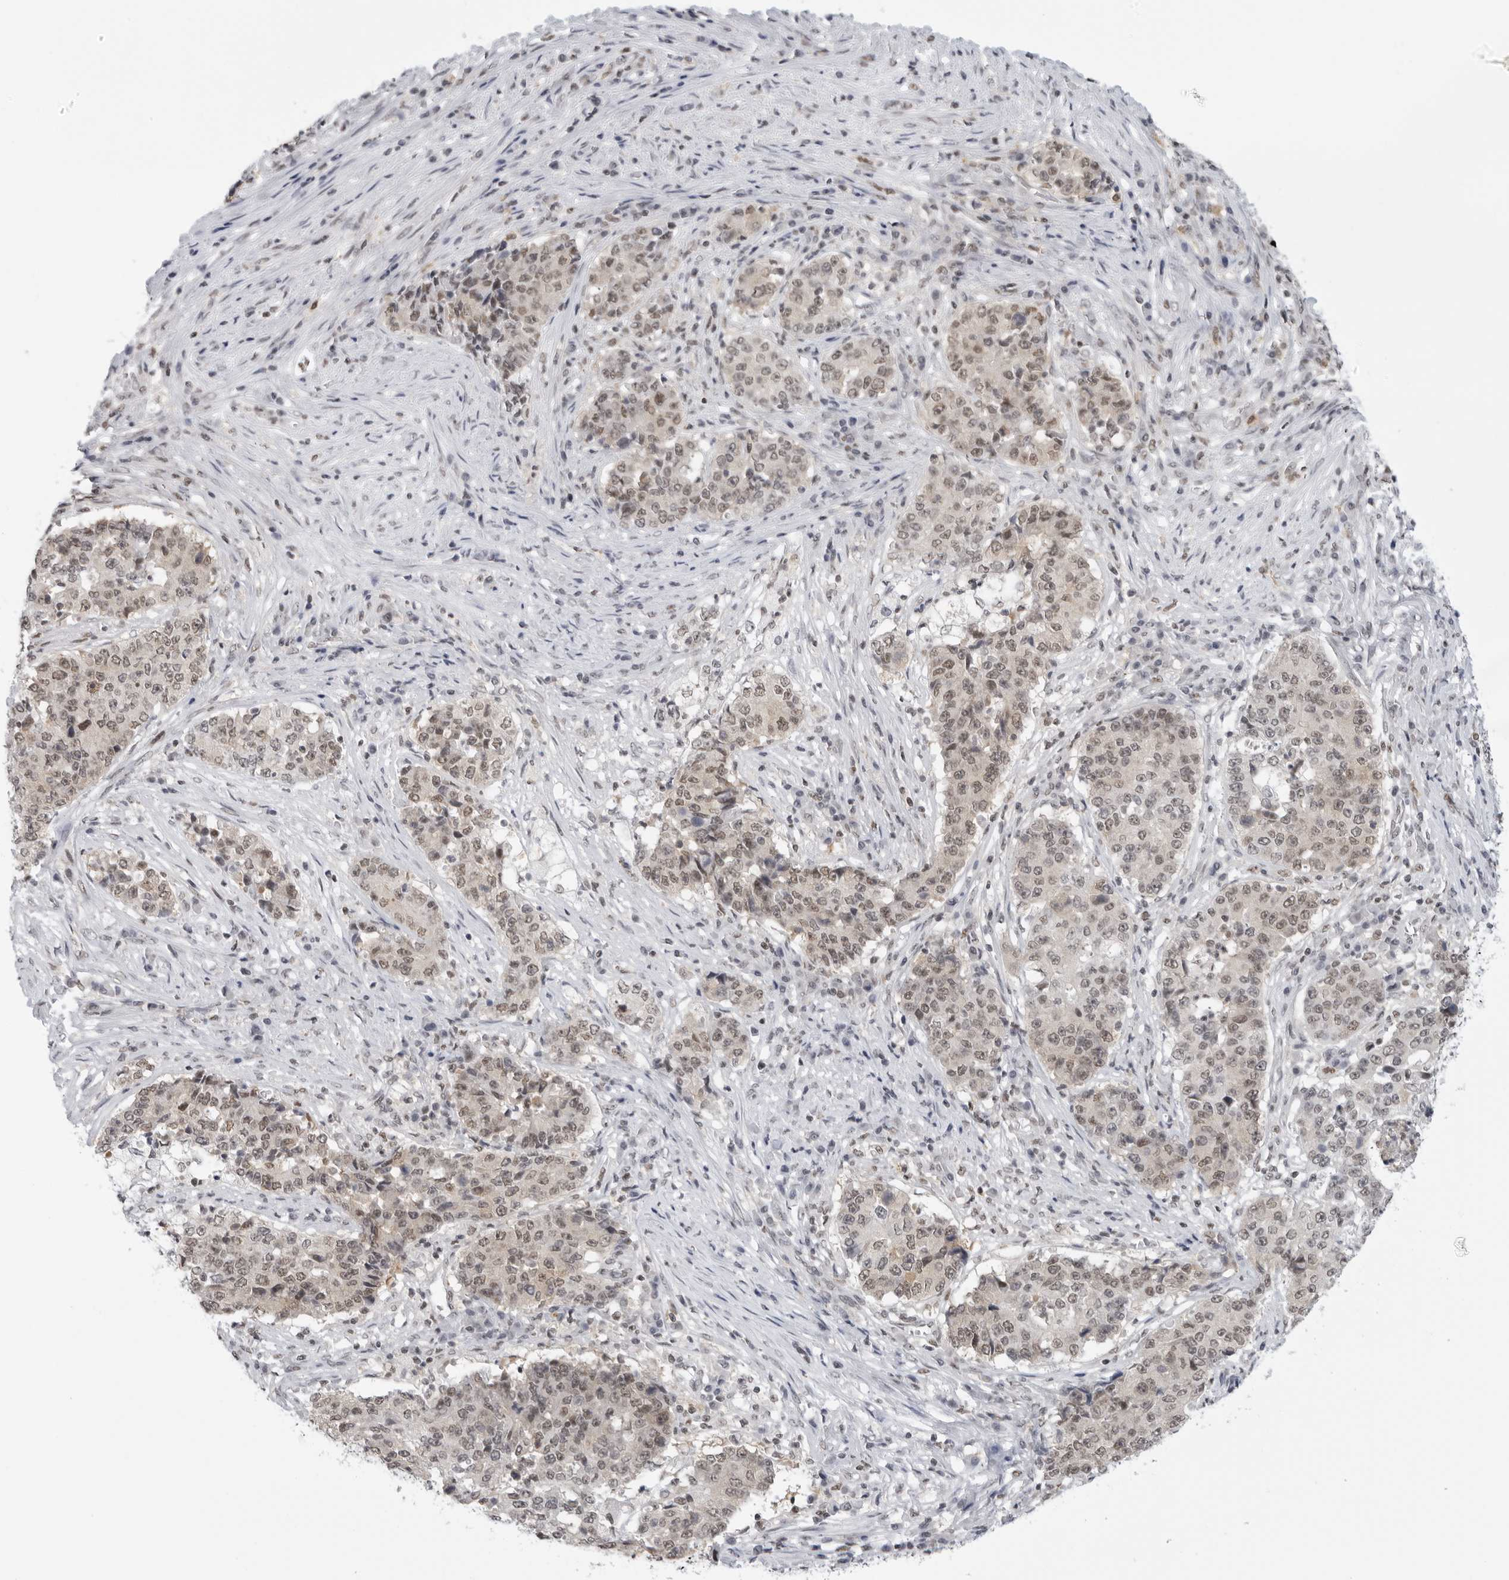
{"staining": {"intensity": "weak", "quantity": ">75%", "location": "nuclear"}, "tissue": "stomach cancer", "cell_type": "Tumor cells", "image_type": "cancer", "snomed": [{"axis": "morphology", "description": "Adenocarcinoma, NOS"}, {"axis": "topography", "description": "Stomach"}], "caption": "Immunohistochemical staining of stomach cancer displays low levels of weak nuclear expression in about >75% of tumor cells.", "gene": "RPA2", "patient": {"sex": "male", "age": 59}}